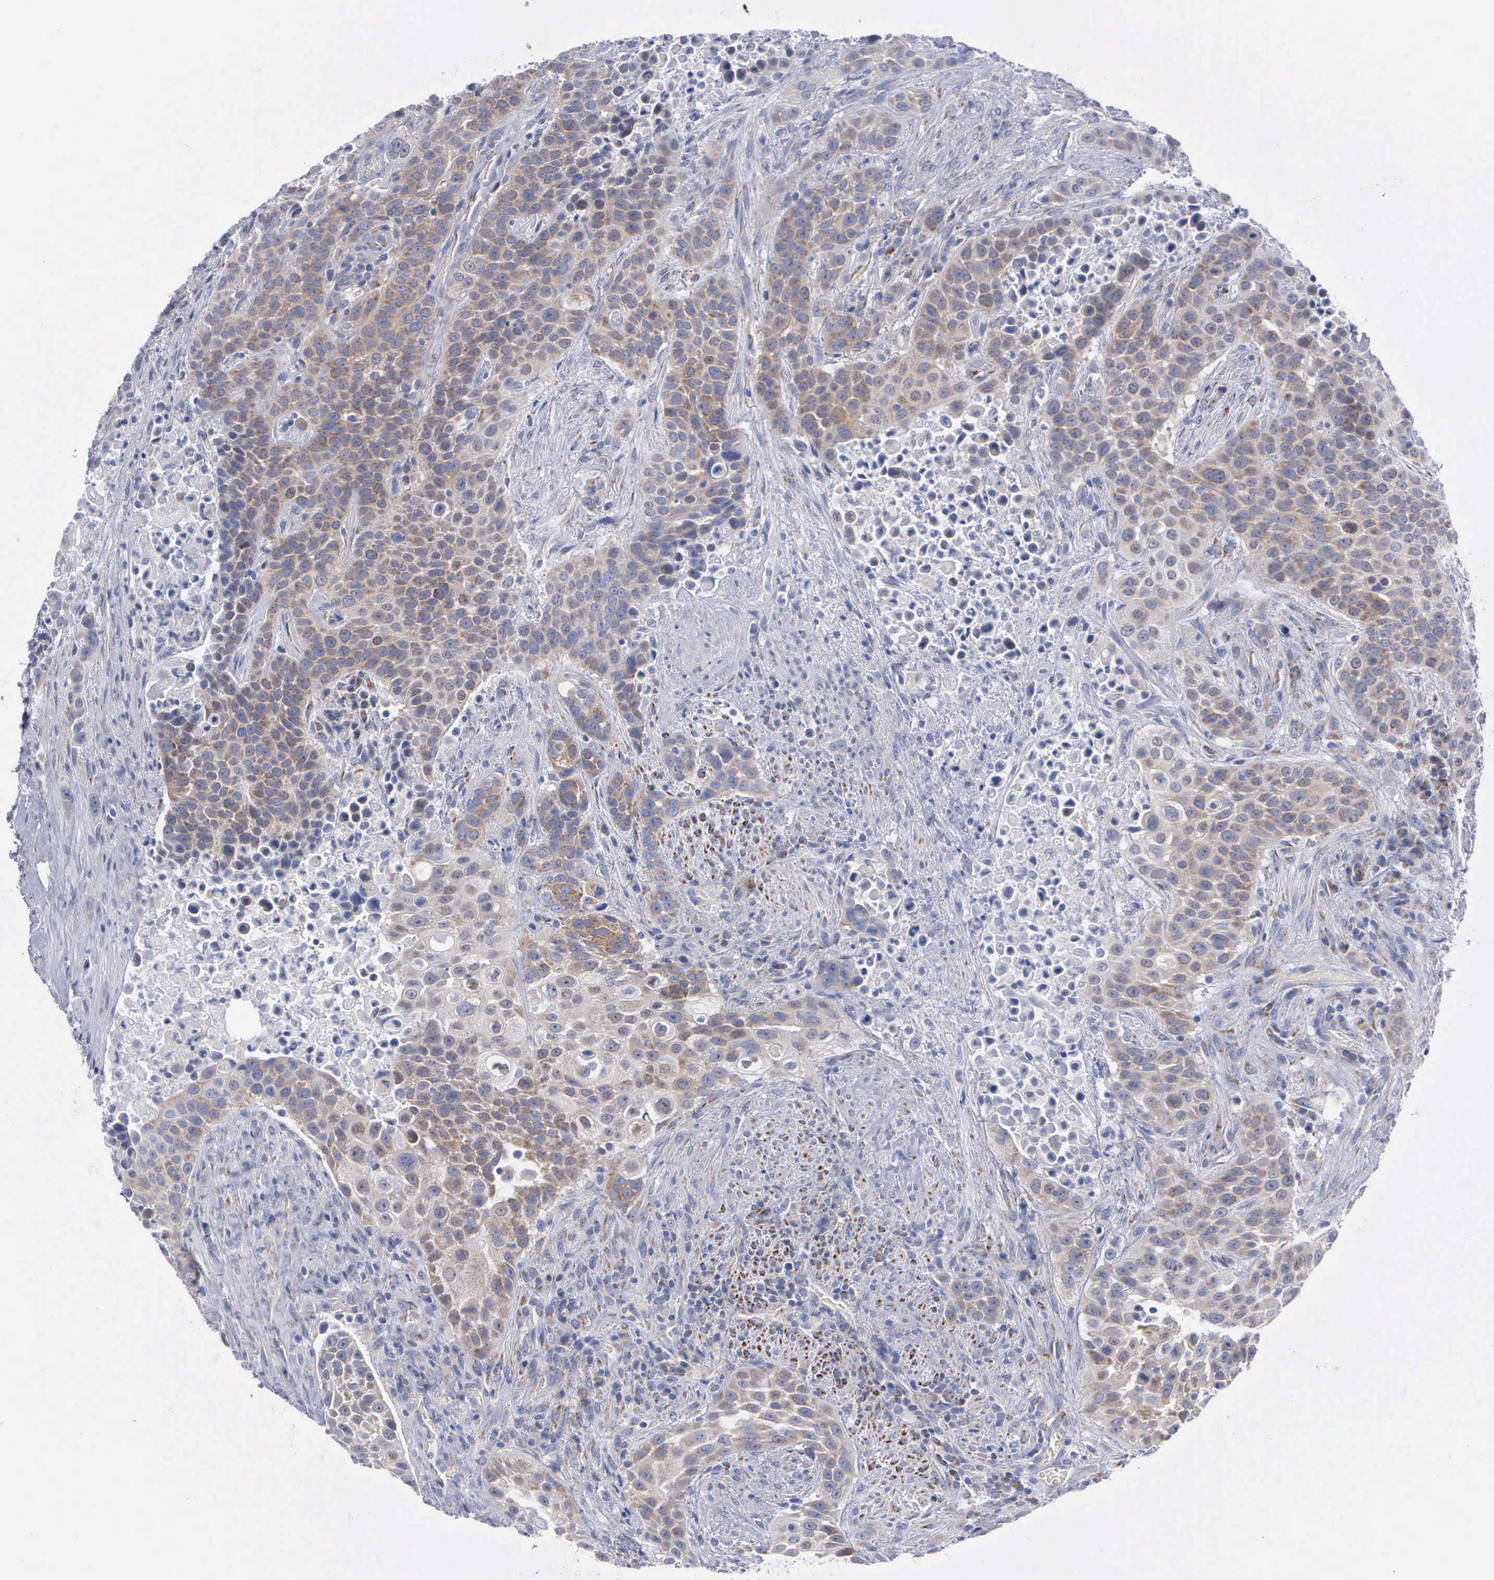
{"staining": {"intensity": "weak", "quantity": "25%-75%", "location": "cytoplasmic/membranous"}, "tissue": "urothelial cancer", "cell_type": "Tumor cells", "image_type": "cancer", "snomed": [{"axis": "morphology", "description": "Urothelial carcinoma, High grade"}, {"axis": "topography", "description": "Urinary bladder"}], "caption": "Immunohistochemical staining of high-grade urothelial carcinoma displays weak cytoplasmic/membranous protein positivity in about 25%-75% of tumor cells.", "gene": "APOOL", "patient": {"sex": "male", "age": 74}}